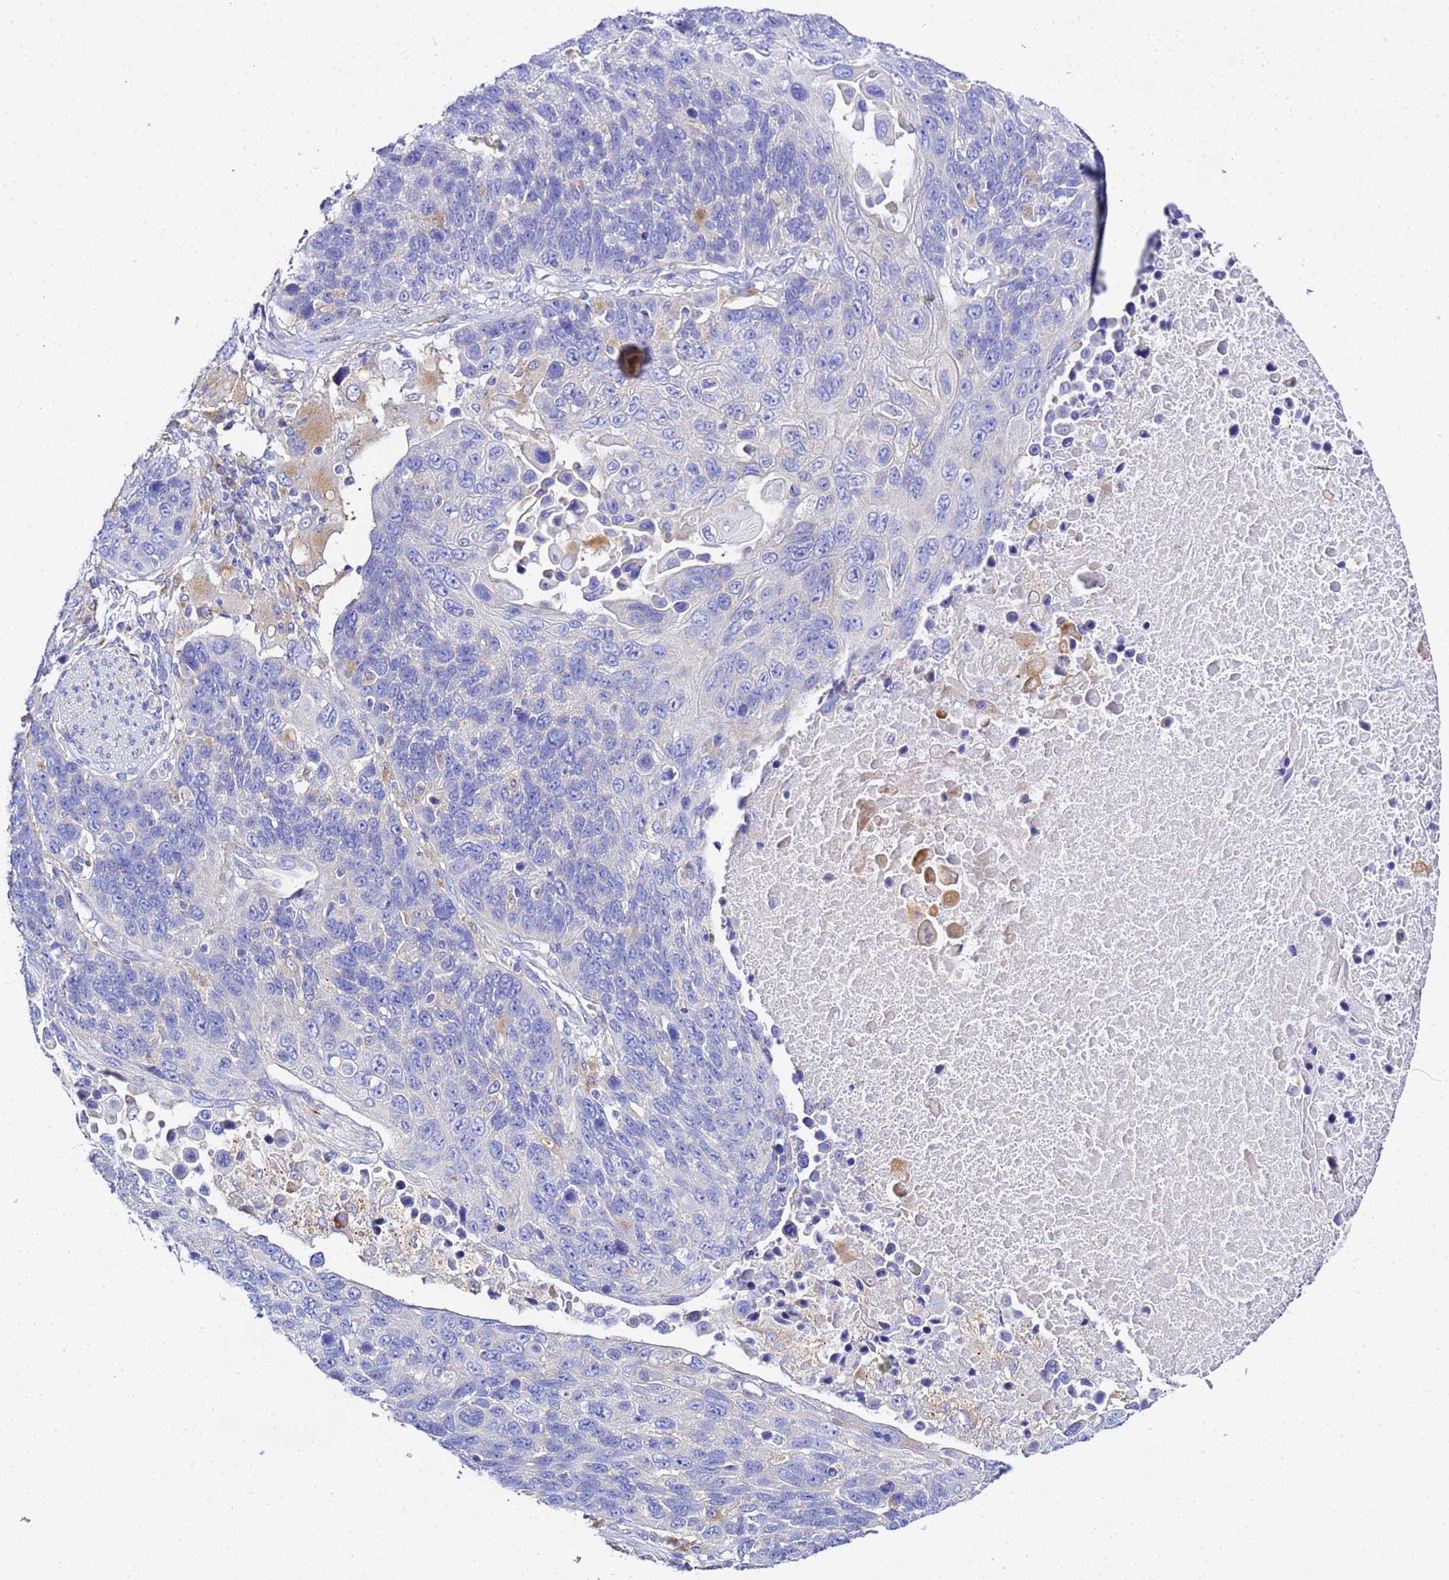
{"staining": {"intensity": "negative", "quantity": "none", "location": "none"}, "tissue": "lung cancer", "cell_type": "Tumor cells", "image_type": "cancer", "snomed": [{"axis": "morphology", "description": "Normal tissue, NOS"}, {"axis": "morphology", "description": "Squamous cell carcinoma, NOS"}, {"axis": "topography", "description": "Lymph node"}, {"axis": "topography", "description": "Lung"}], "caption": "The IHC micrograph has no significant positivity in tumor cells of lung cancer (squamous cell carcinoma) tissue.", "gene": "VTI1B", "patient": {"sex": "male", "age": 66}}